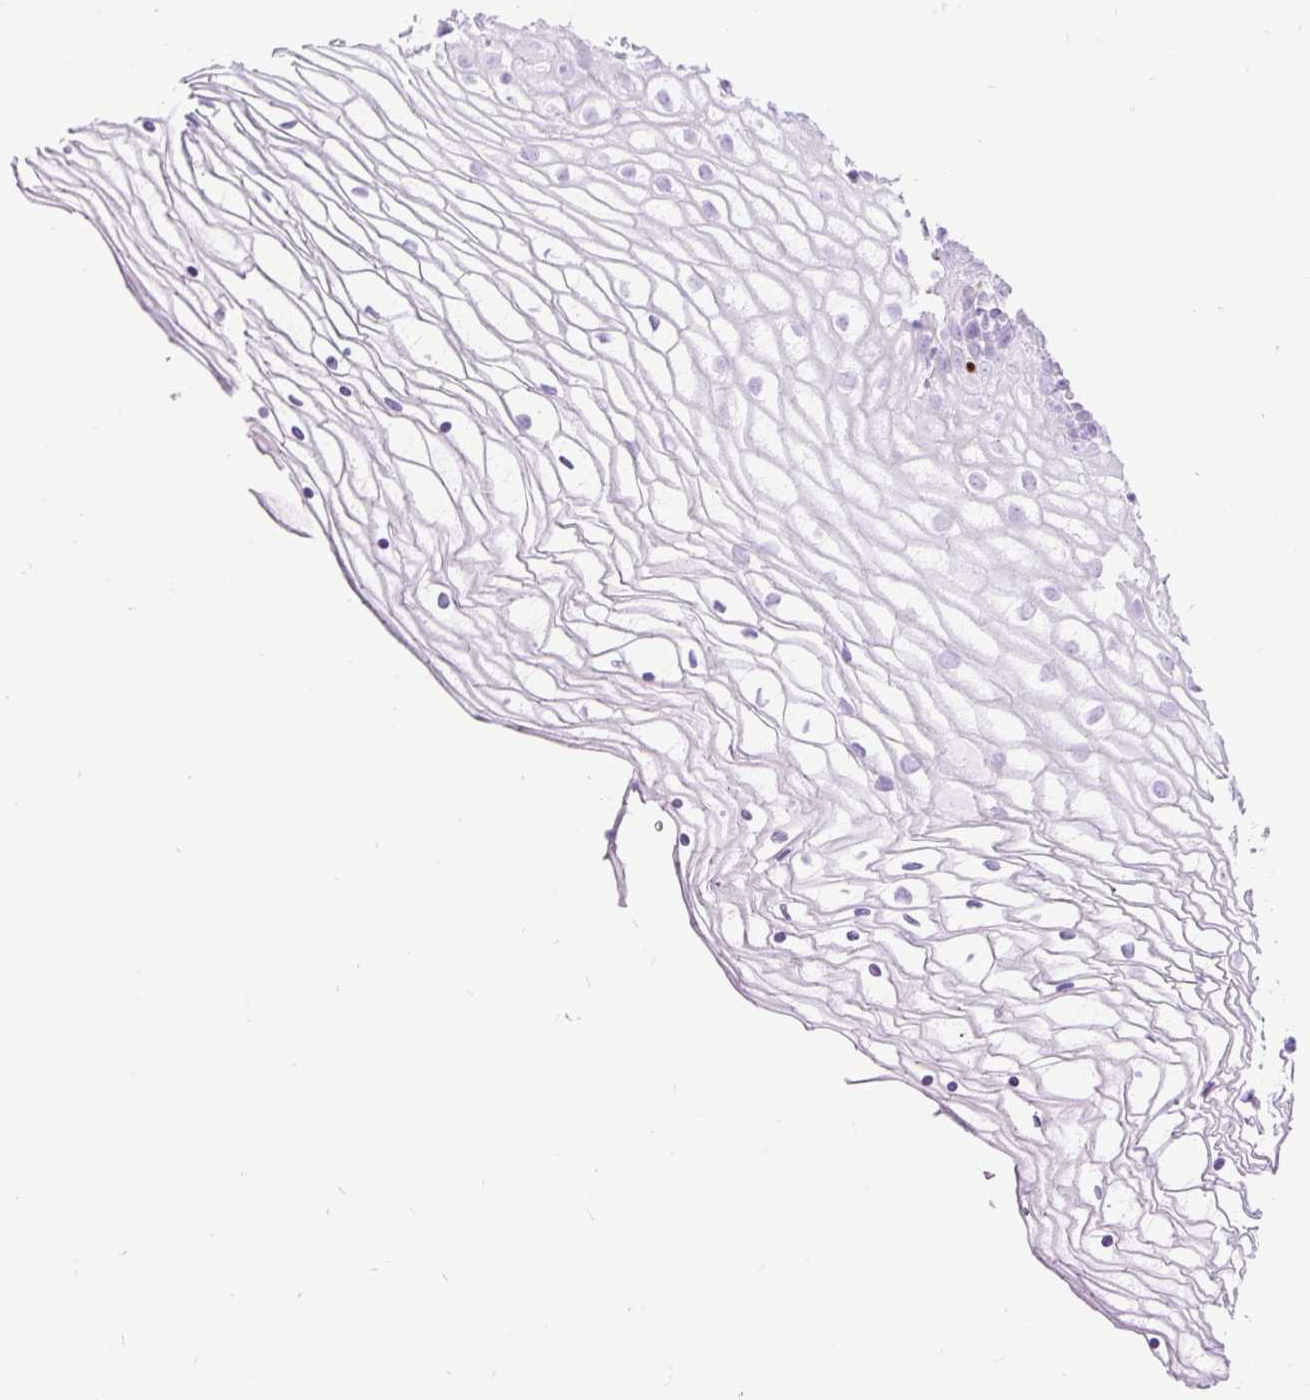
{"staining": {"intensity": "negative", "quantity": "none", "location": "none"}, "tissue": "vagina", "cell_type": "Squamous epithelial cells", "image_type": "normal", "snomed": [{"axis": "morphology", "description": "Normal tissue, NOS"}, {"axis": "topography", "description": "Vagina"}], "caption": "Immunohistochemical staining of unremarkable vagina demonstrates no significant expression in squamous epithelial cells. Brightfield microscopy of immunohistochemistry (IHC) stained with DAB (brown) and hematoxylin (blue), captured at high magnification.", "gene": "RACGAP1", "patient": {"sex": "female", "age": 56}}